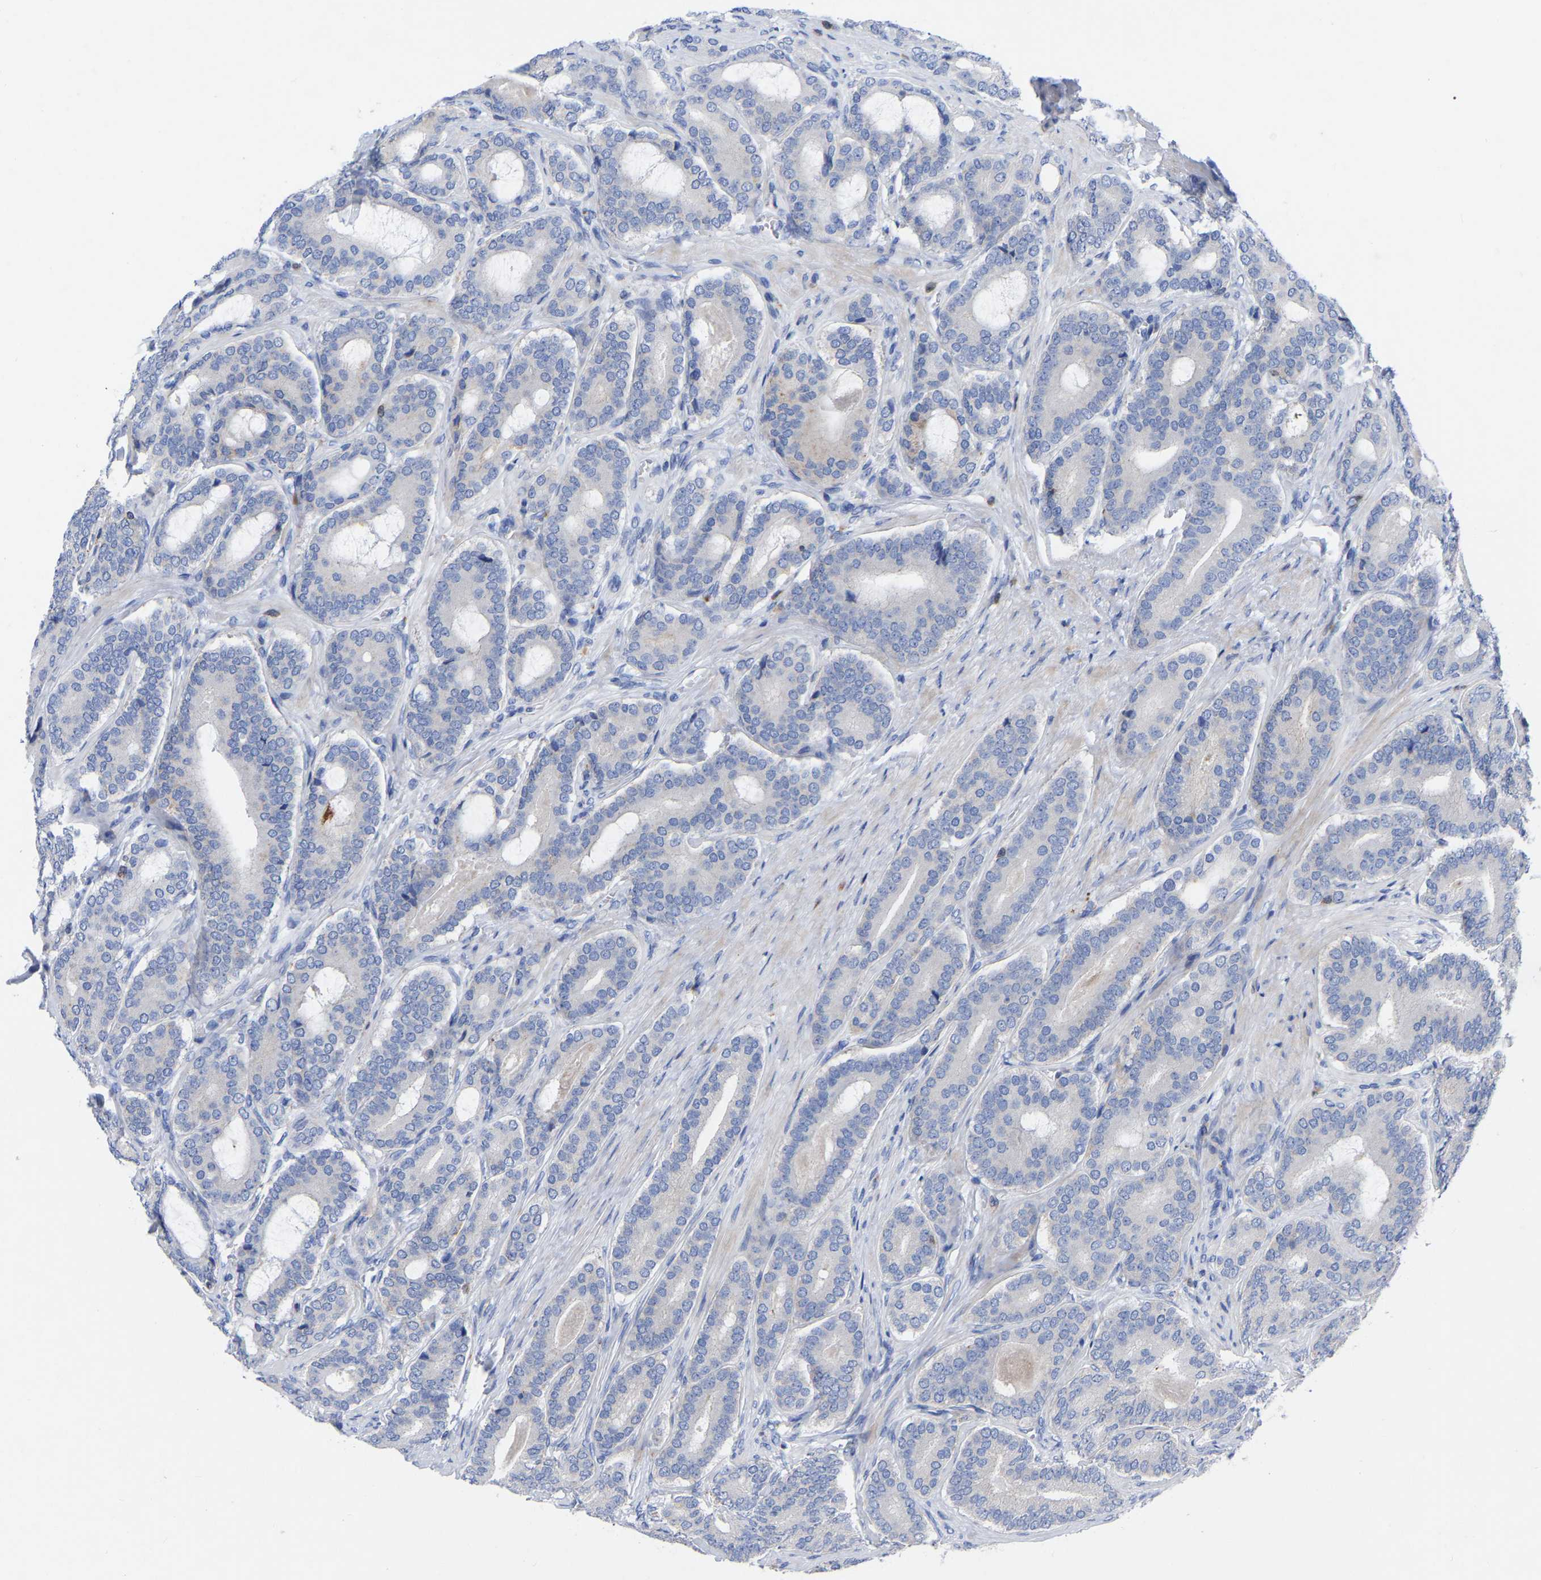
{"staining": {"intensity": "negative", "quantity": "none", "location": "none"}, "tissue": "prostate cancer", "cell_type": "Tumor cells", "image_type": "cancer", "snomed": [{"axis": "morphology", "description": "Adenocarcinoma, High grade"}, {"axis": "topography", "description": "Prostate"}], "caption": "There is no significant staining in tumor cells of prostate high-grade adenocarcinoma.", "gene": "PTPN7", "patient": {"sex": "male", "age": 60}}